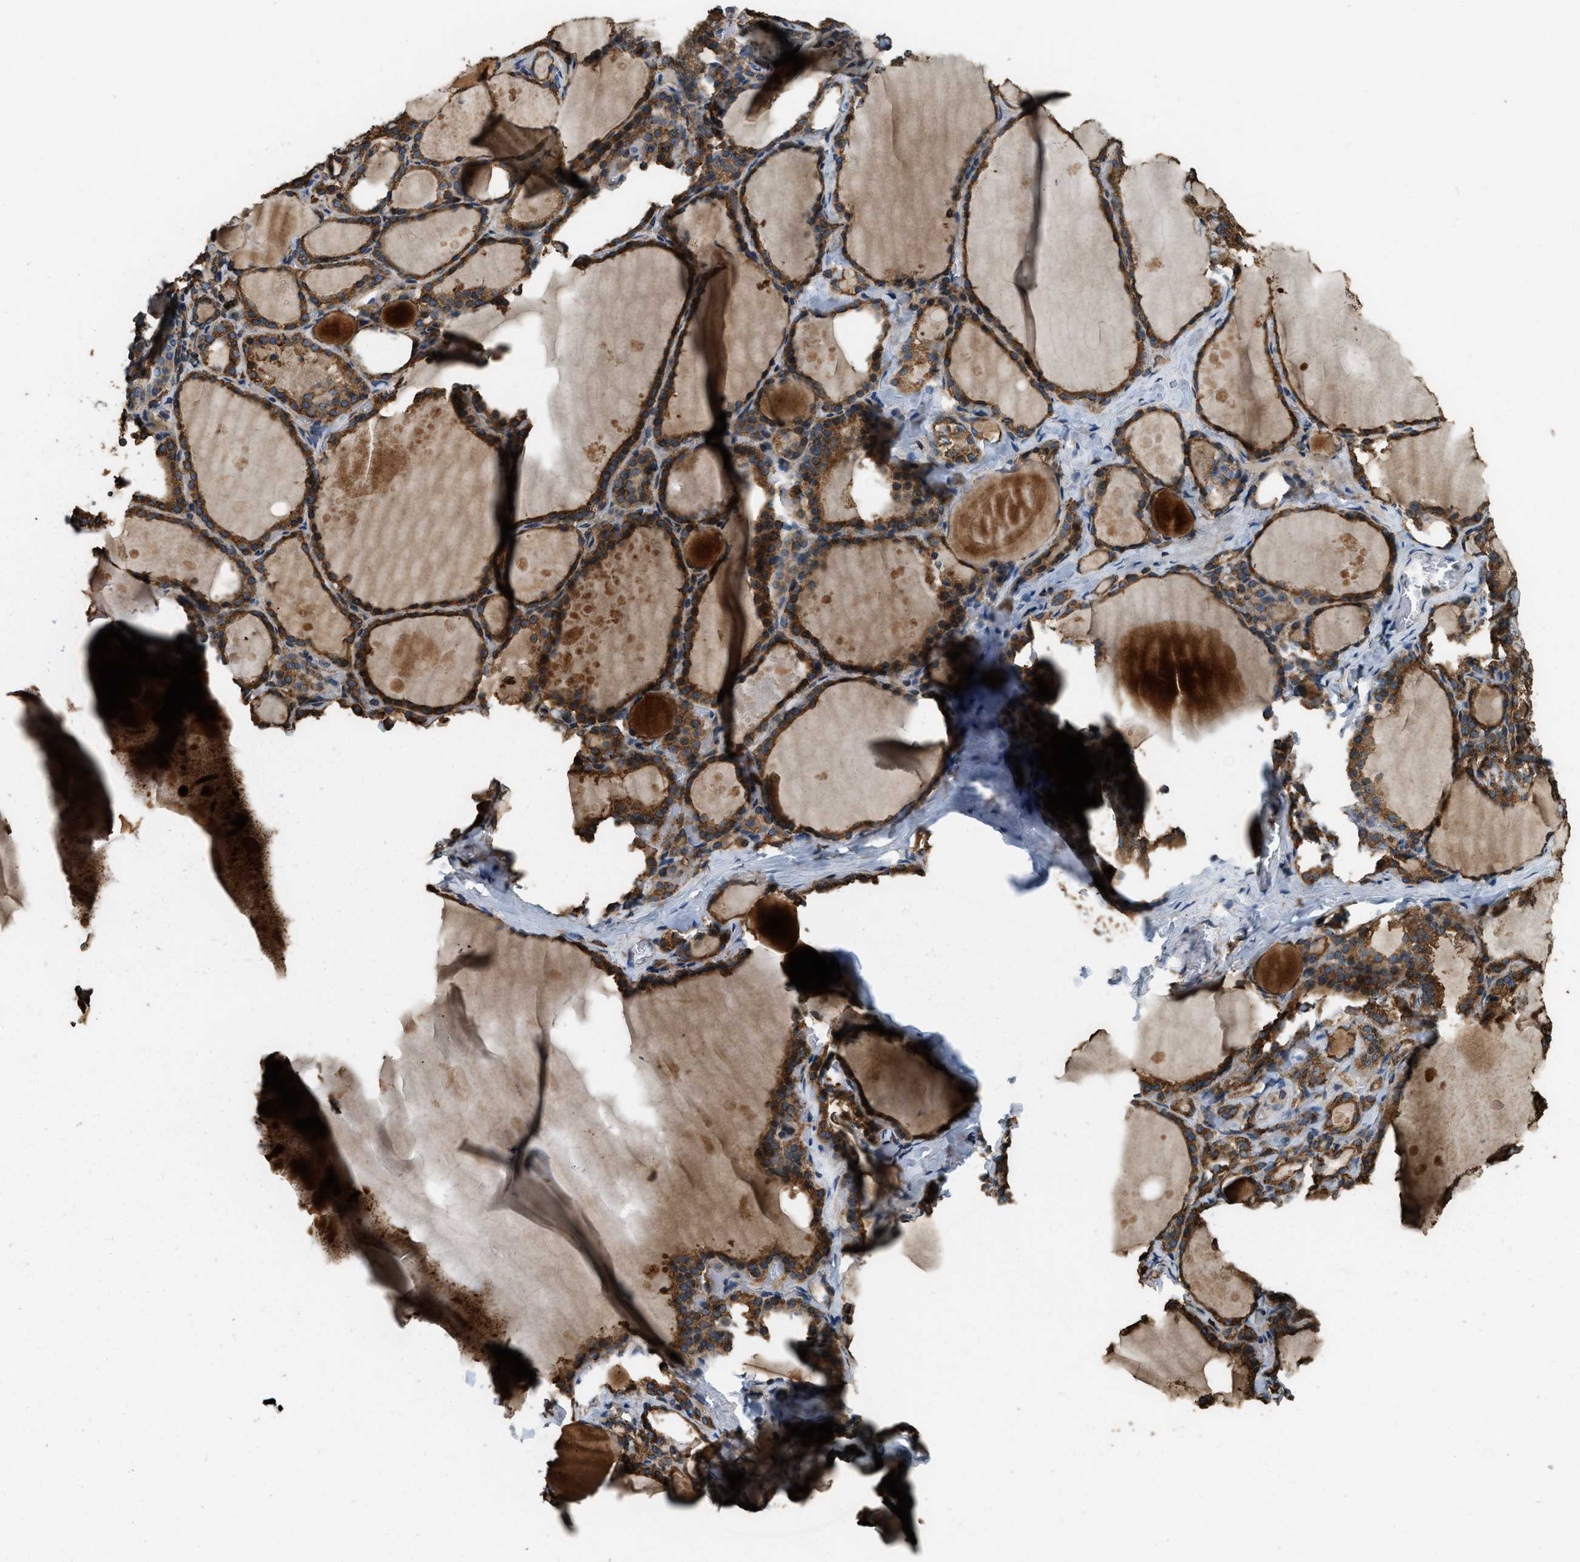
{"staining": {"intensity": "strong", "quantity": ">75%", "location": "cytoplasmic/membranous"}, "tissue": "thyroid gland", "cell_type": "Glandular cells", "image_type": "normal", "snomed": [{"axis": "morphology", "description": "Normal tissue, NOS"}, {"axis": "topography", "description": "Thyroid gland"}], "caption": "This image exhibits immunohistochemistry (IHC) staining of benign thyroid gland, with high strong cytoplasmic/membranous expression in approximately >75% of glandular cells.", "gene": "ERGIC1", "patient": {"sex": "male", "age": 56}}